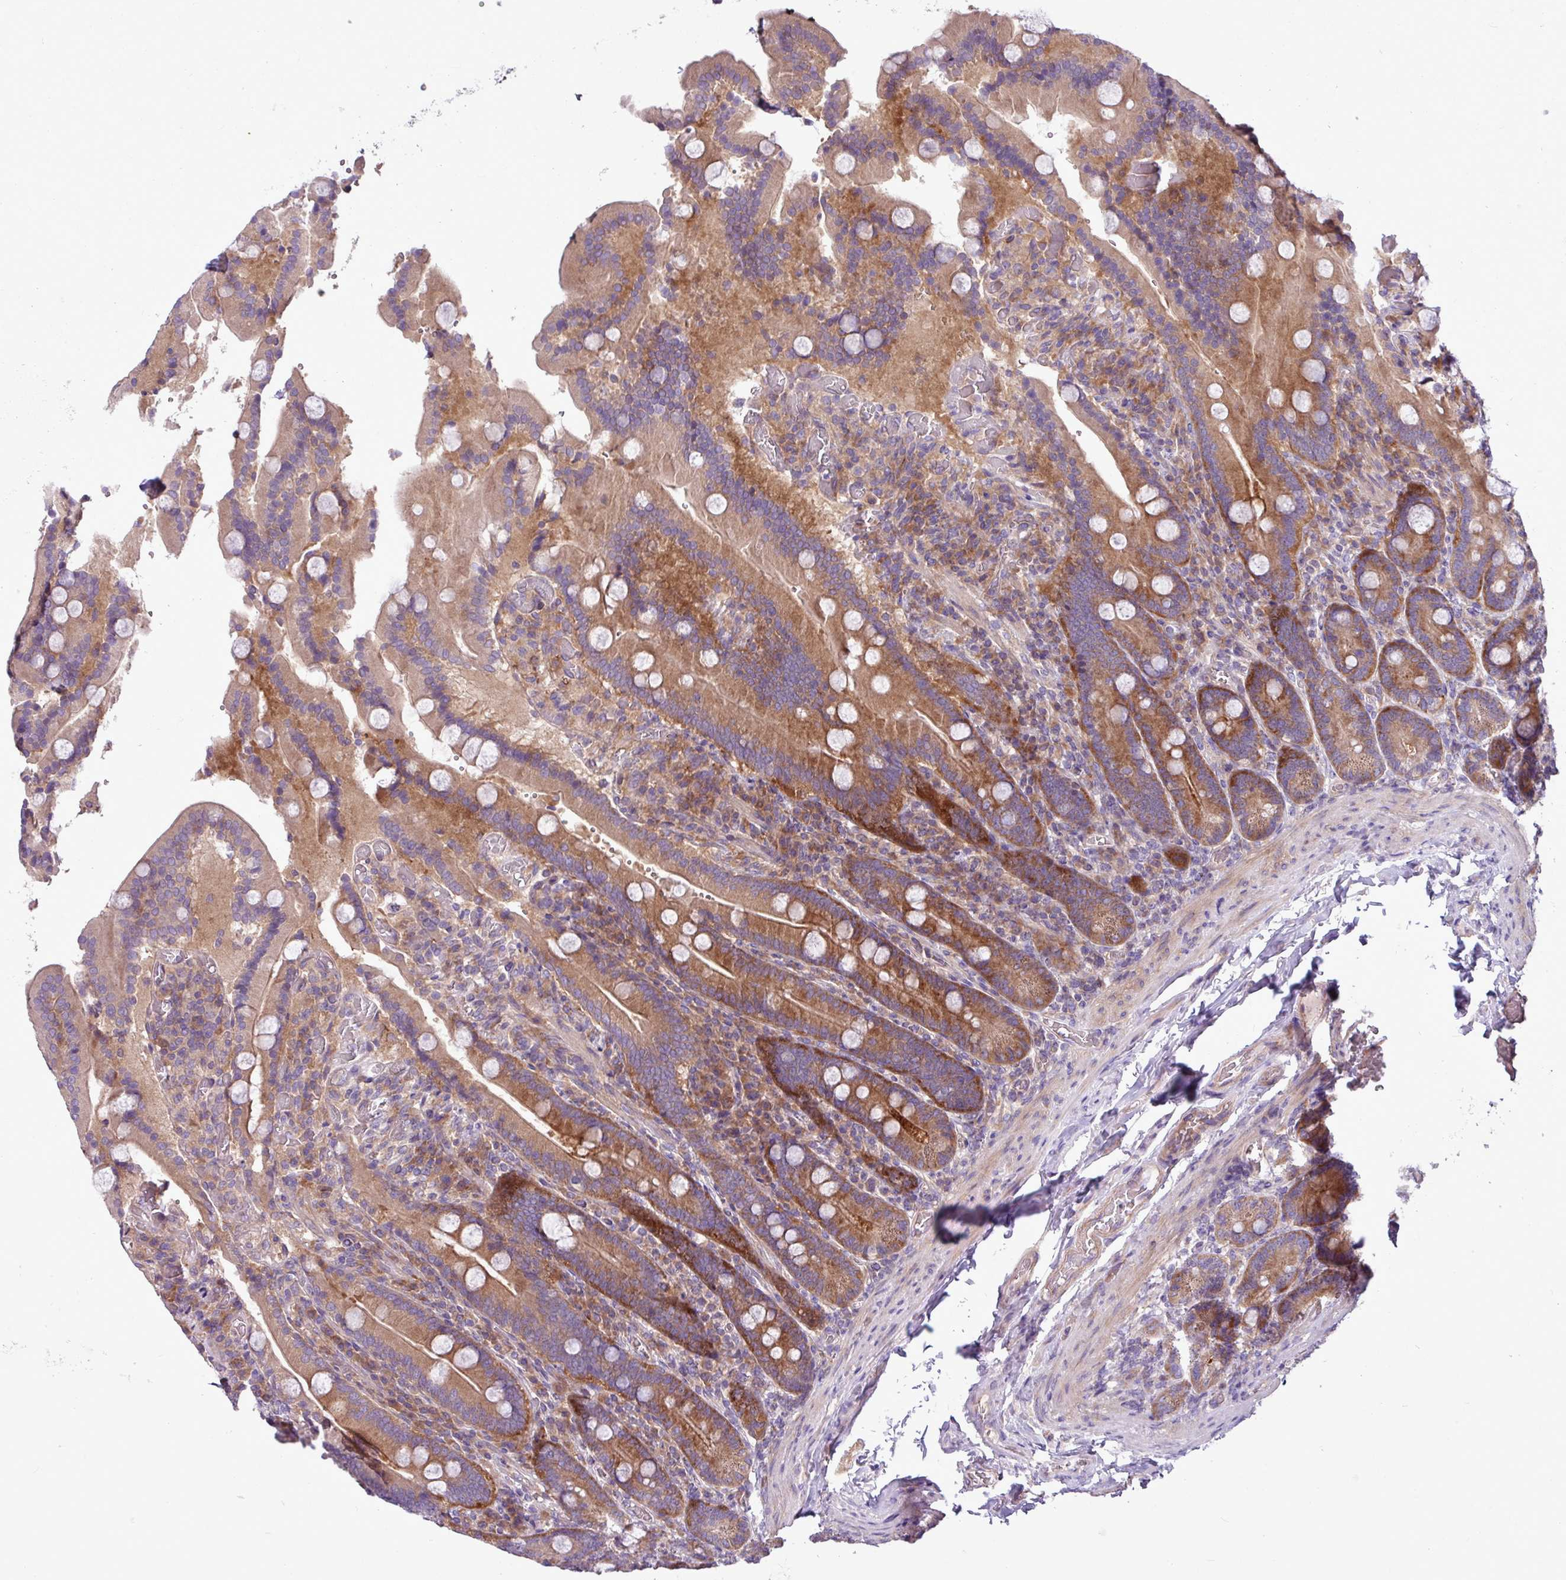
{"staining": {"intensity": "strong", "quantity": ">75%", "location": "cytoplasmic/membranous"}, "tissue": "duodenum", "cell_type": "Glandular cells", "image_type": "normal", "snomed": [{"axis": "morphology", "description": "Normal tissue, NOS"}, {"axis": "topography", "description": "Duodenum"}], "caption": "This is an image of IHC staining of unremarkable duodenum, which shows strong staining in the cytoplasmic/membranous of glandular cells.", "gene": "MROH2A", "patient": {"sex": "female", "age": 62}}